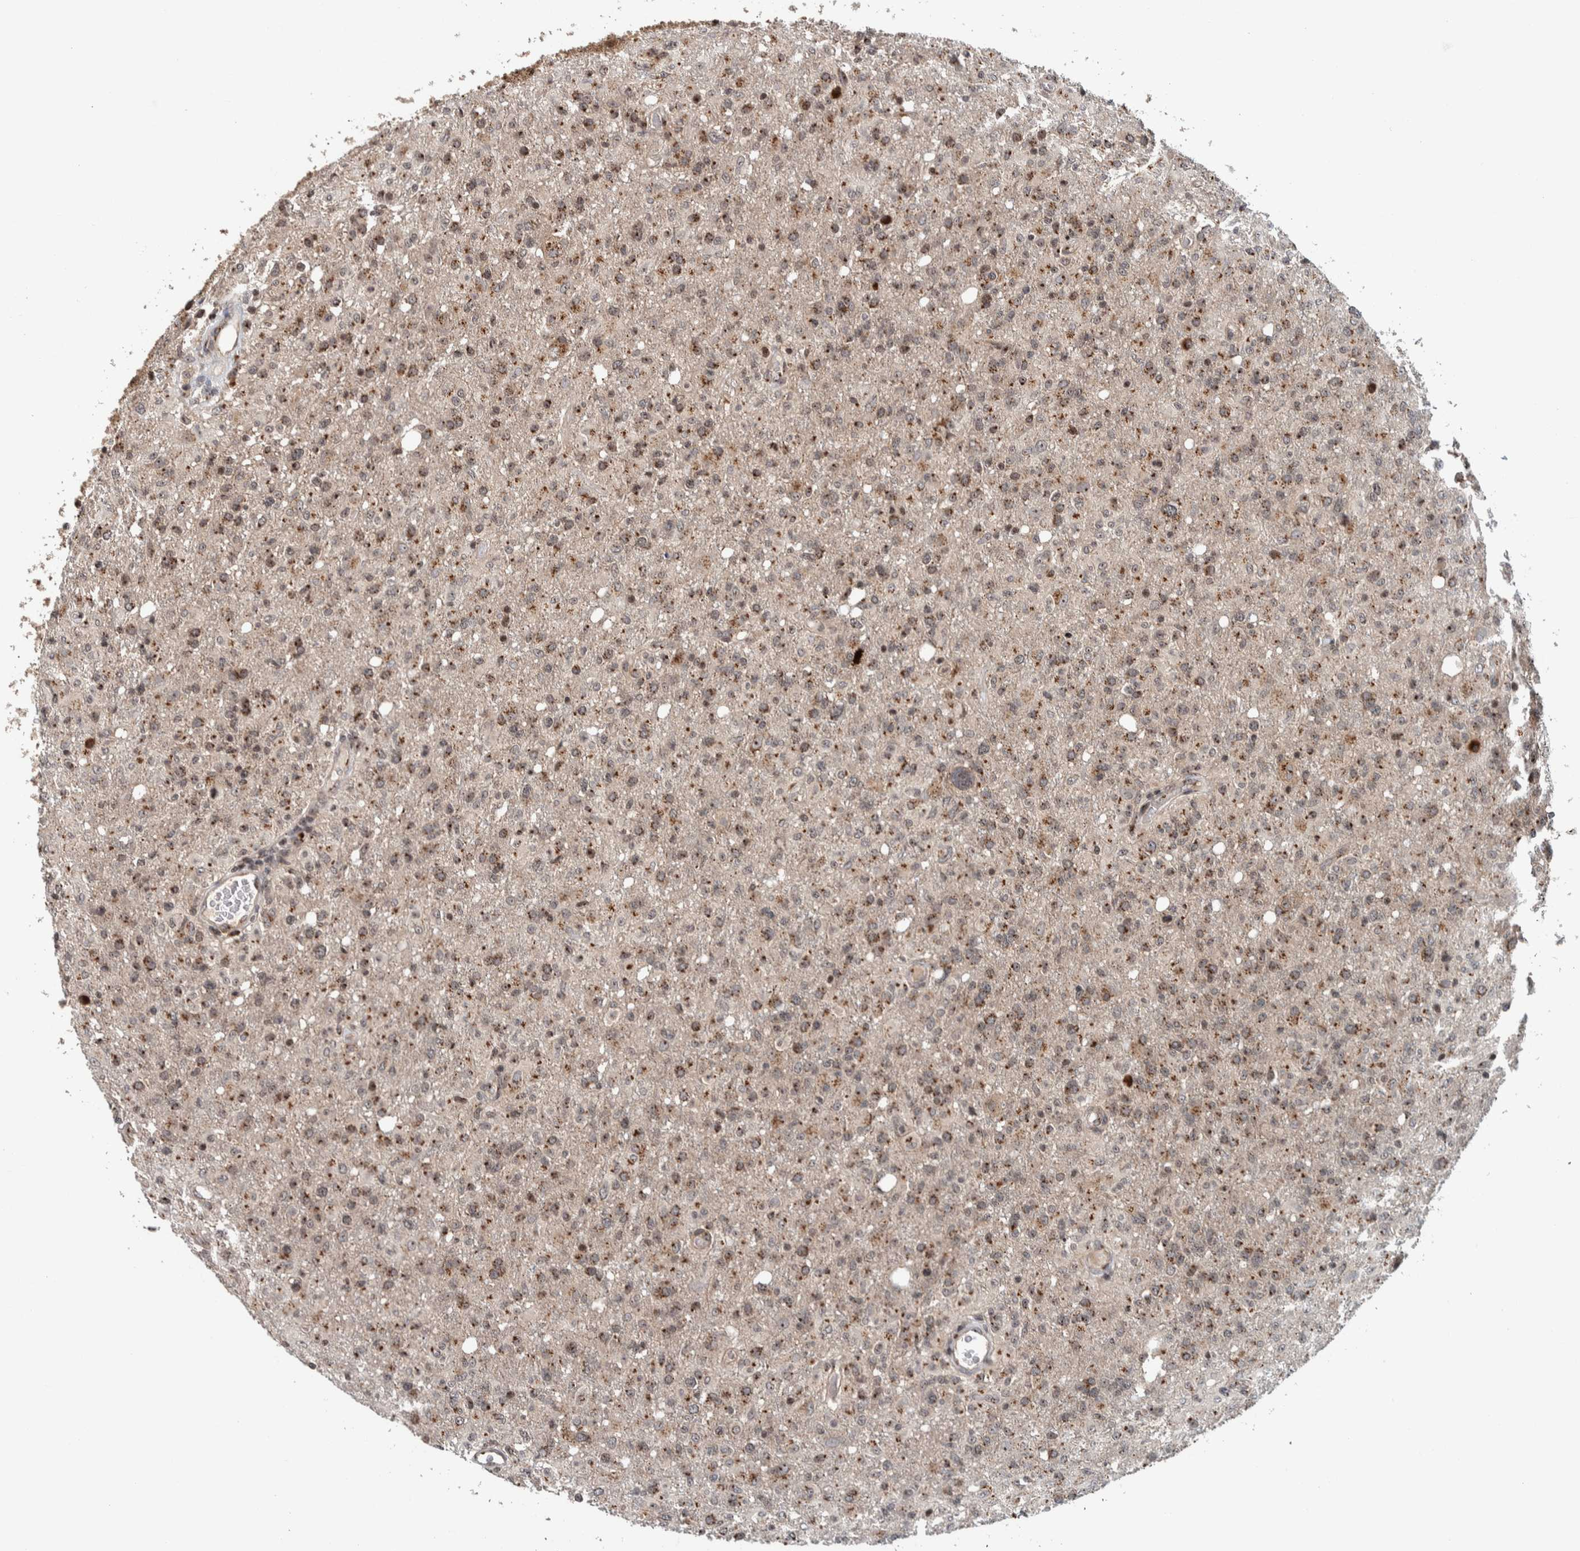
{"staining": {"intensity": "weak", "quantity": ">75%", "location": "cytoplasmic/membranous,nuclear"}, "tissue": "glioma", "cell_type": "Tumor cells", "image_type": "cancer", "snomed": [{"axis": "morphology", "description": "Glioma, malignant, High grade"}, {"axis": "topography", "description": "Brain"}], "caption": "Protein expression analysis of glioma demonstrates weak cytoplasmic/membranous and nuclear positivity in about >75% of tumor cells.", "gene": "CCDC182", "patient": {"sex": "female", "age": 57}}